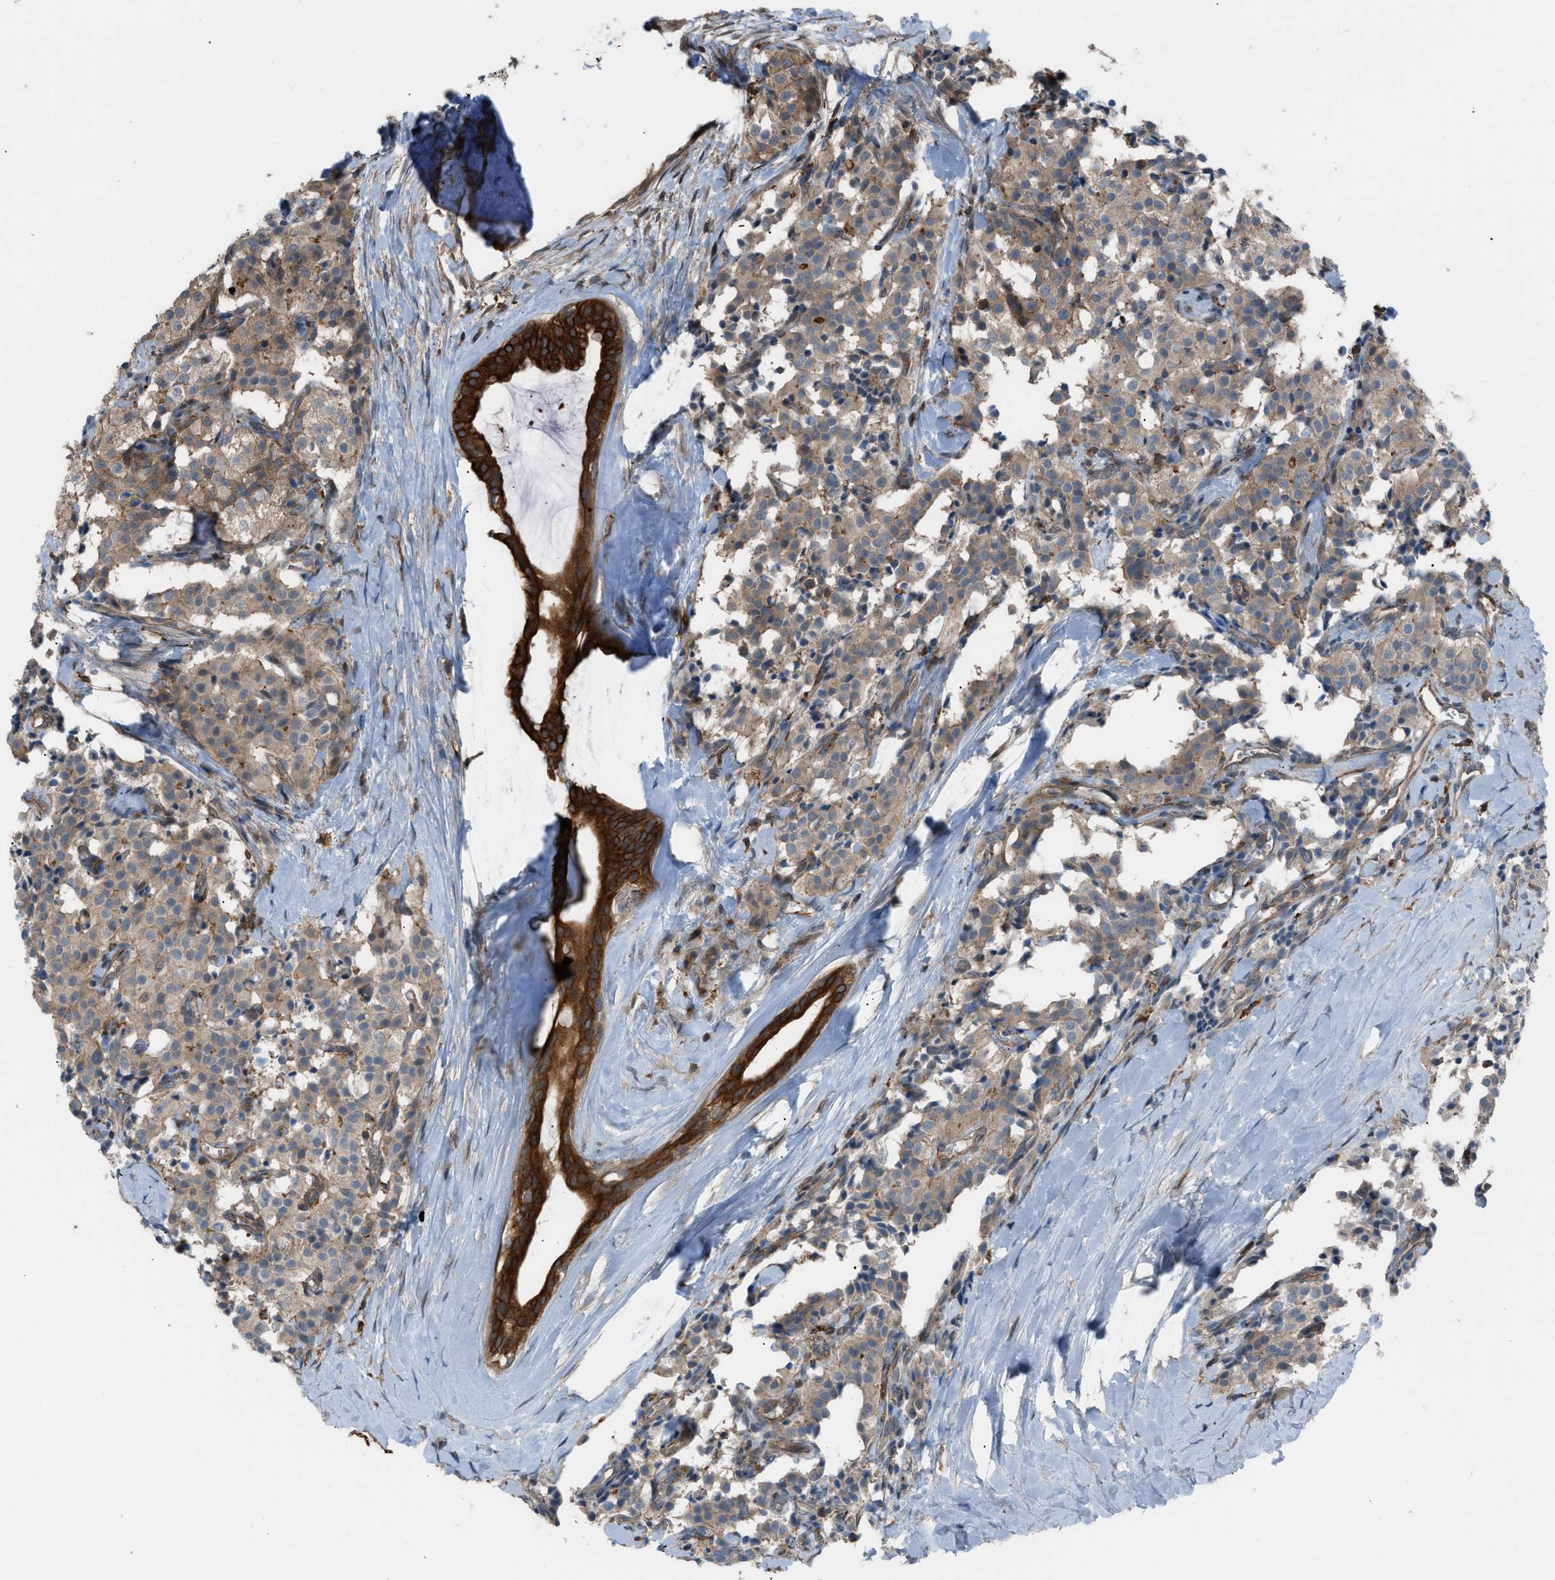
{"staining": {"intensity": "moderate", "quantity": ">75%", "location": "cytoplasmic/membranous"}, "tissue": "carcinoid", "cell_type": "Tumor cells", "image_type": "cancer", "snomed": [{"axis": "morphology", "description": "Carcinoid, malignant, NOS"}, {"axis": "topography", "description": "Lung"}], "caption": "Immunohistochemical staining of human carcinoid (malignant) displays moderate cytoplasmic/membranous protein positivity in about >75% of tumor cells. The staining was performed using DAB to visualize the protein expression in brown, while the nuclei were stained in blue with hematoxylin (Magnification: 20x).", "gene": "DYRK1A", "patient": {"sex": "male", "age": 30}}